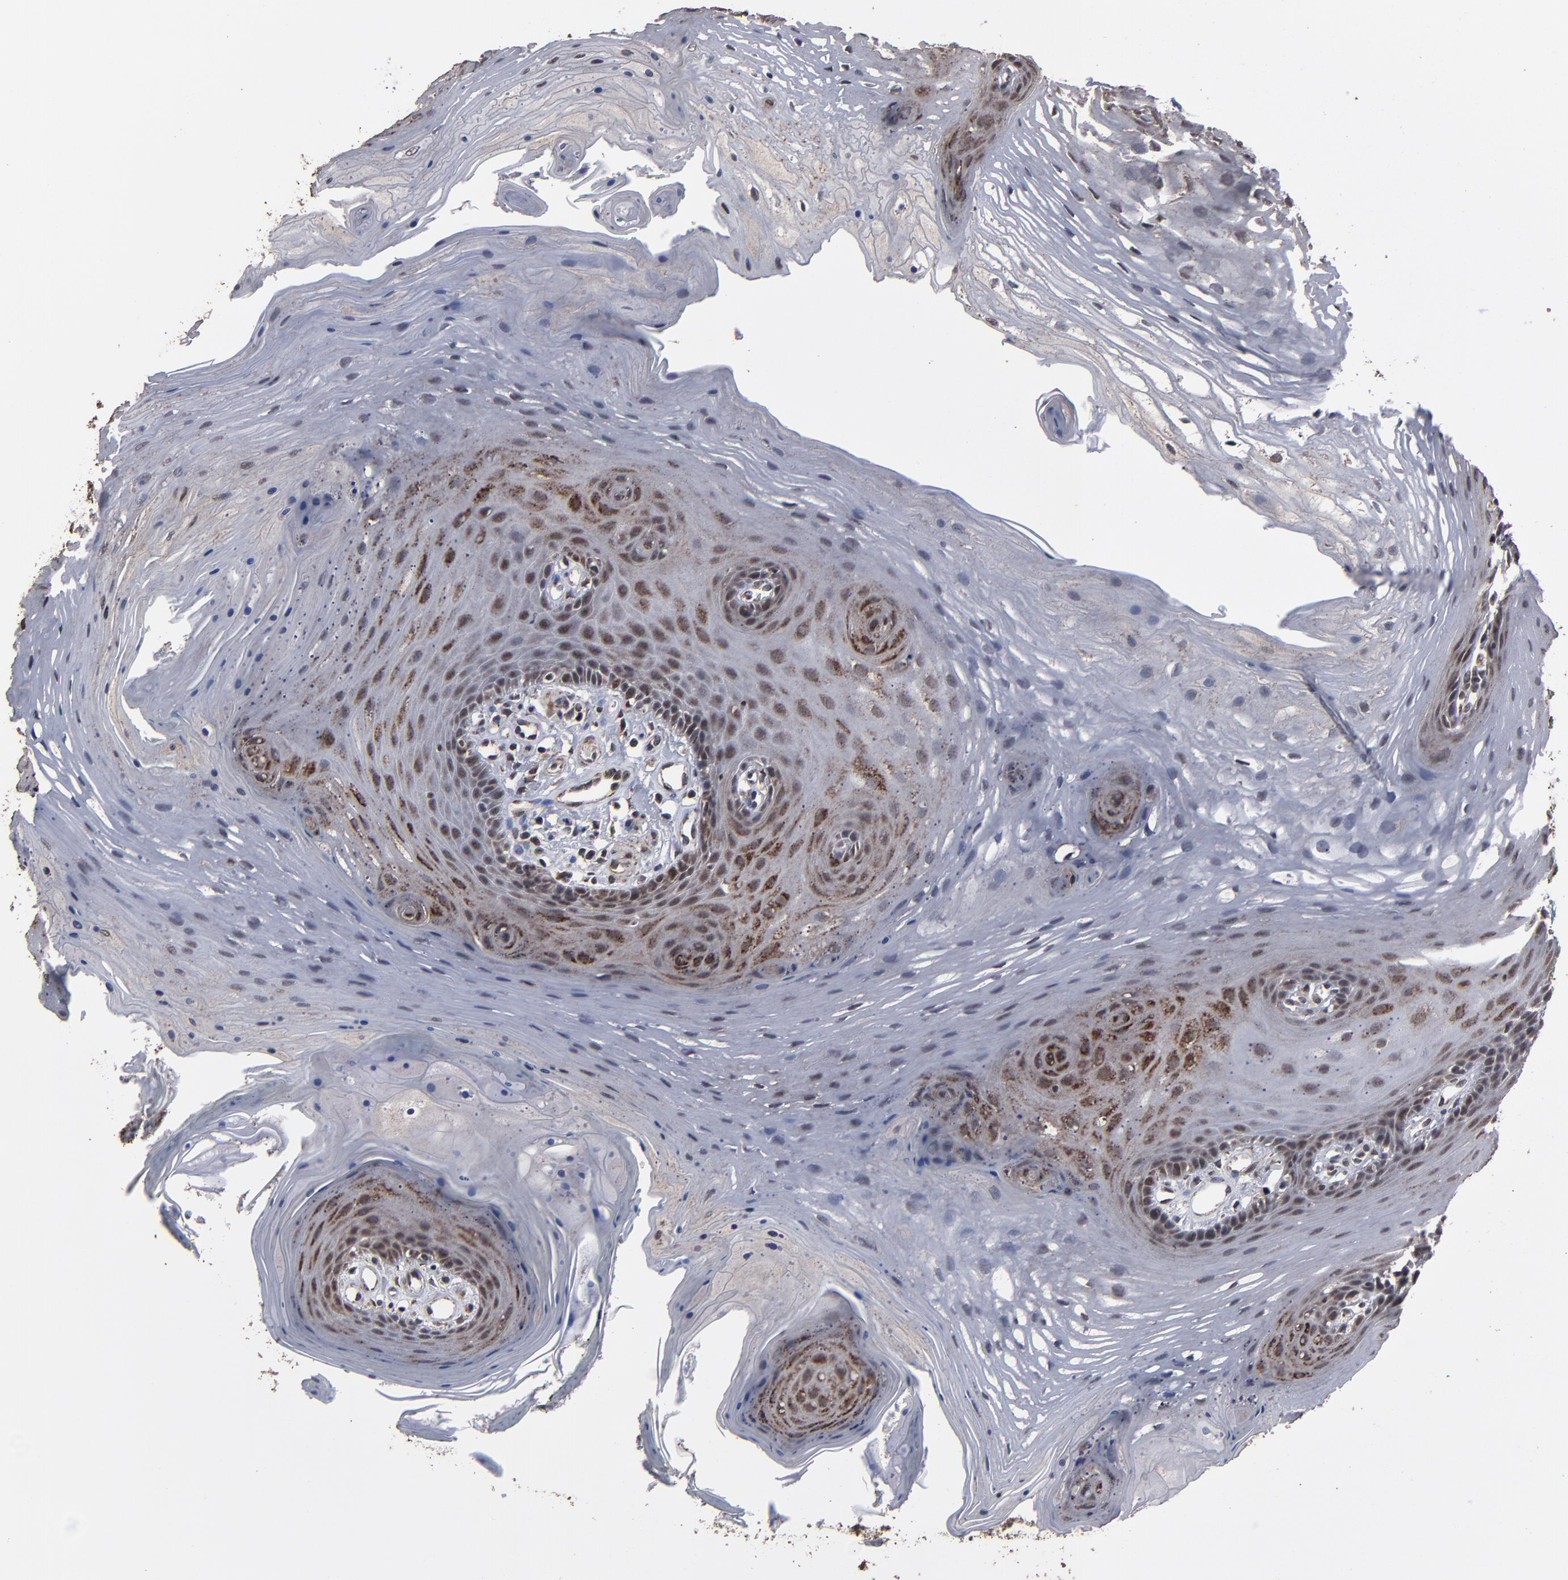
{"staining": {"intensity": "strong", "quantity": ">75%", "location": "cytoplasmic/membranous,nuclear"}, "tissue": "oral mucosa", "cell_type": "Squamous epithelial cells", "image_type": "normal", "snomed": [{"axis": "morphology", "description": "Normal tissue, NOS"}, {"axis": "topography", "description": "Oral tissue"}], "caption": "This histopathology image exhibits immunohistochemistry staining of normal human oral mucosa, with high strong cytoplasmic/membranous,nuclear expression in about >75% of squamous epithelial cells.", "gene": "BNIP3", "patient": {"sex": "male", "age": 62}}